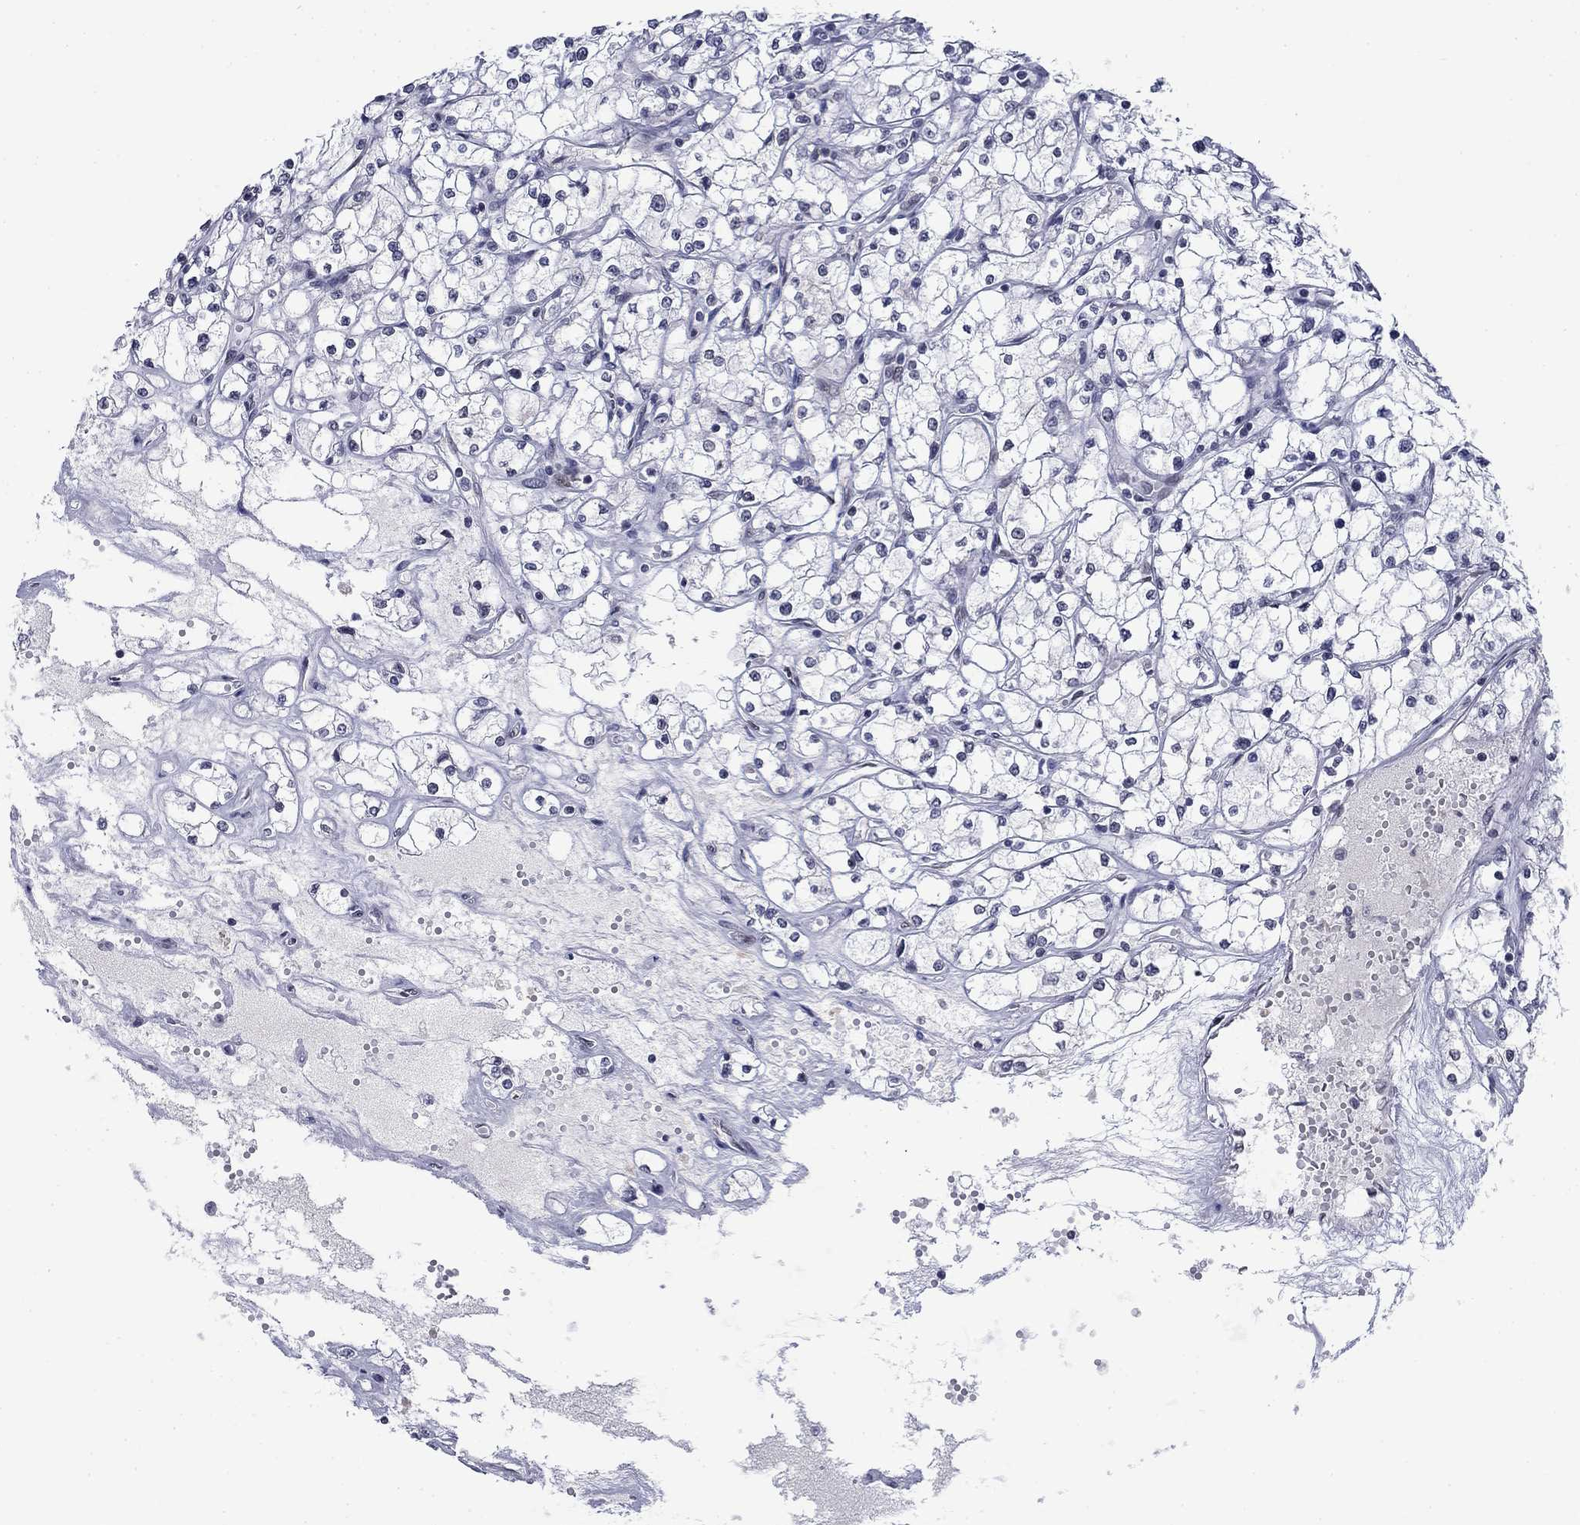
{"staining": {"intensity": "negative", "quantity": "none", "location": "none"}, "tissue": "renal cancer", "cell_type": "Tumor cells", "image_type": "cancer", "snomed": [{"axis": "morphology", "description": "Adenocarcinoma, NOS"}, {"axis": "topography", "description": "Kidney"}], "caption": "Image shows no protein expression in tumor cells of renal adenocarcinoma tissue. (DAB immunohistochemistry visualized using brightfield microscopy, high magnification).", "gene": "TOR1AIP1", "patient": {"sex": "male", "age": 67}}